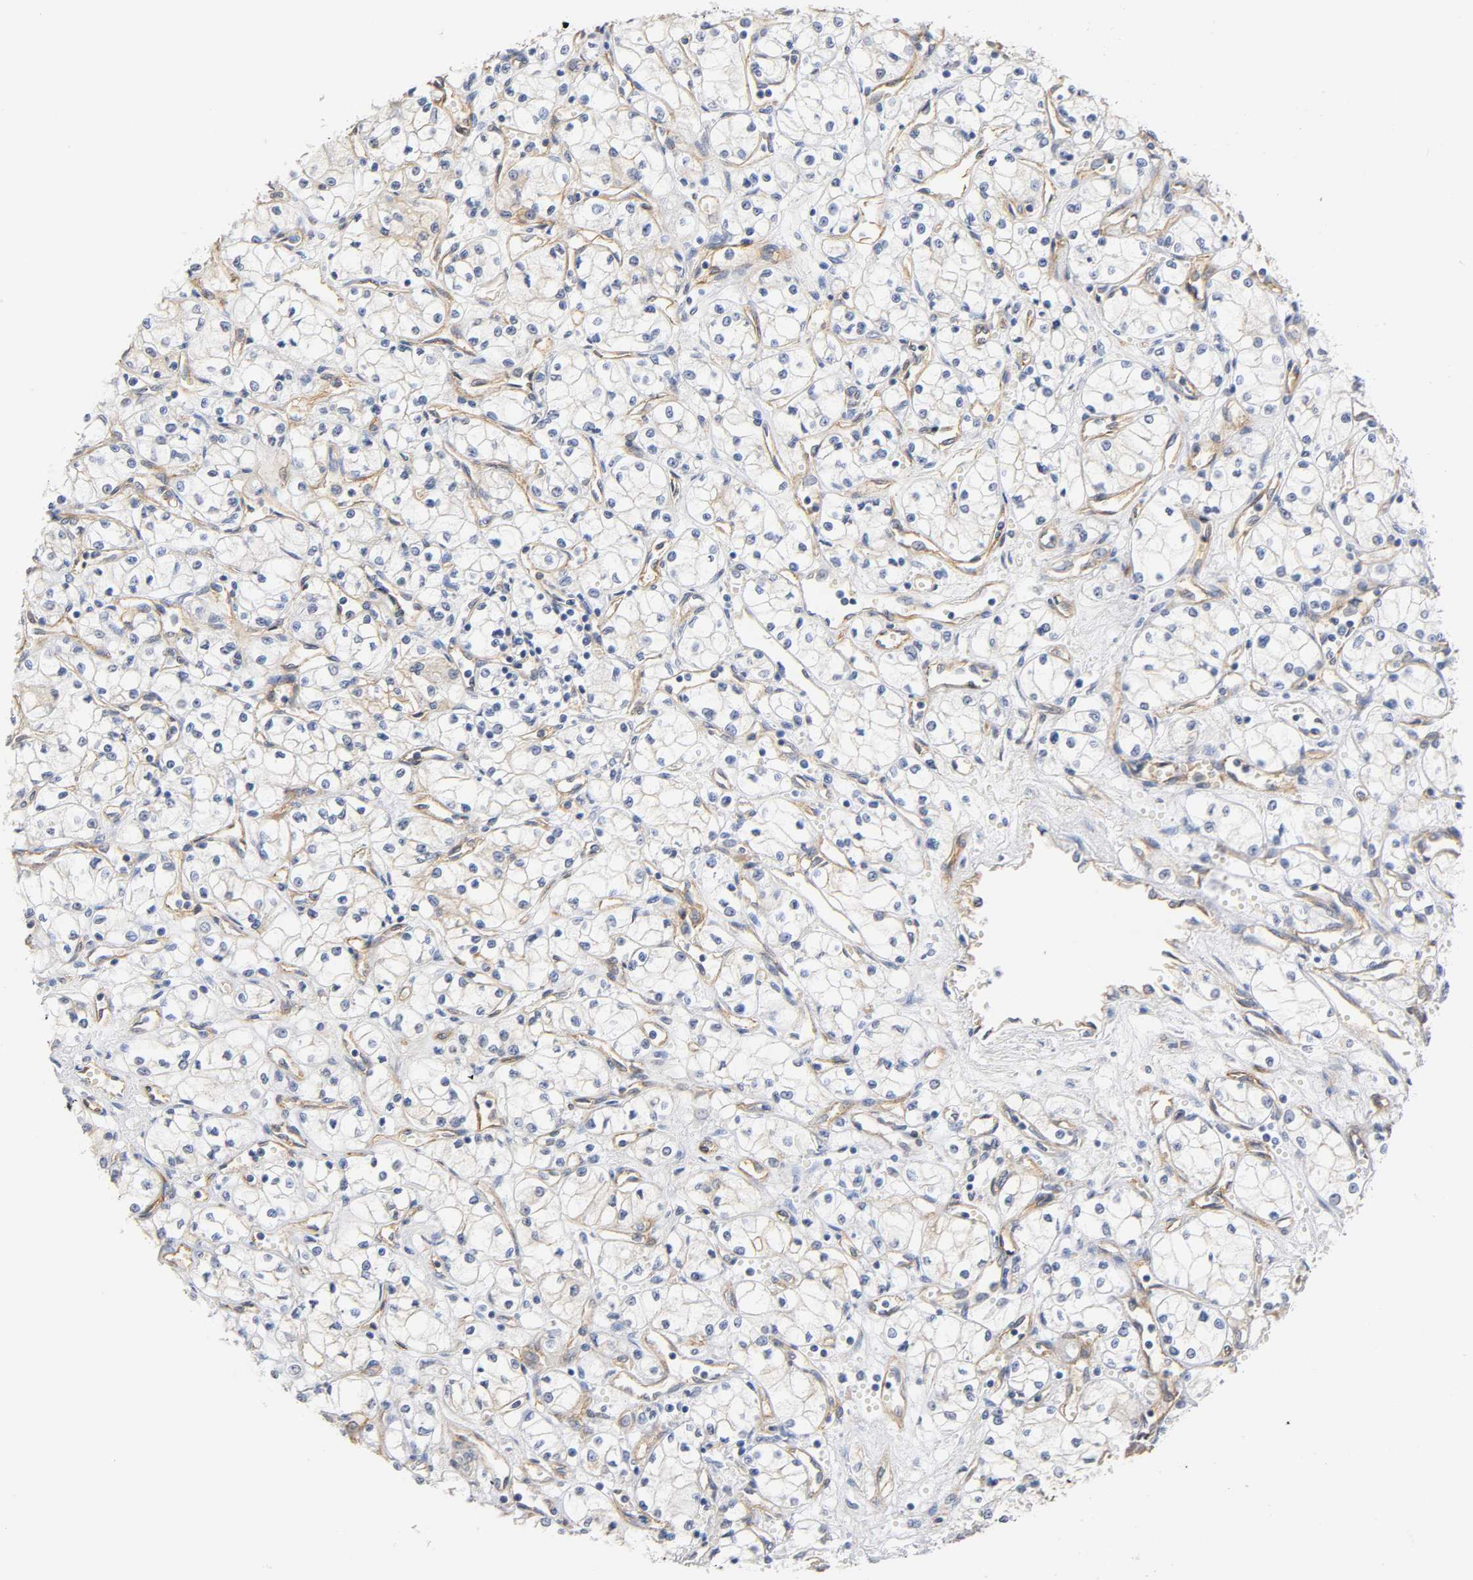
{"staining": {"intensity": "negative", "quantity": "none", "location": "none"}, "tissue": "renal cancer", "cell_type": "Tumor cells", "image_type": "cancer", "snomed": [{"axis": "morphology", "description": "Normal tissue, NOS"}, {"axis": "morphology", "description": "Adenocarcinoma, NOS"}, {"axis": "topography", "description": "Kidney"}], "caption": "IHC micrograph of neoplastic tissue: renal cancer (adenocarcinoma) stained with DAB (3,3'-diaminobenzidine) reveals no significant protein staining in tumor cells.", "gene": "SPTAN1", "patient": {"sex": "male", "age": 59}}